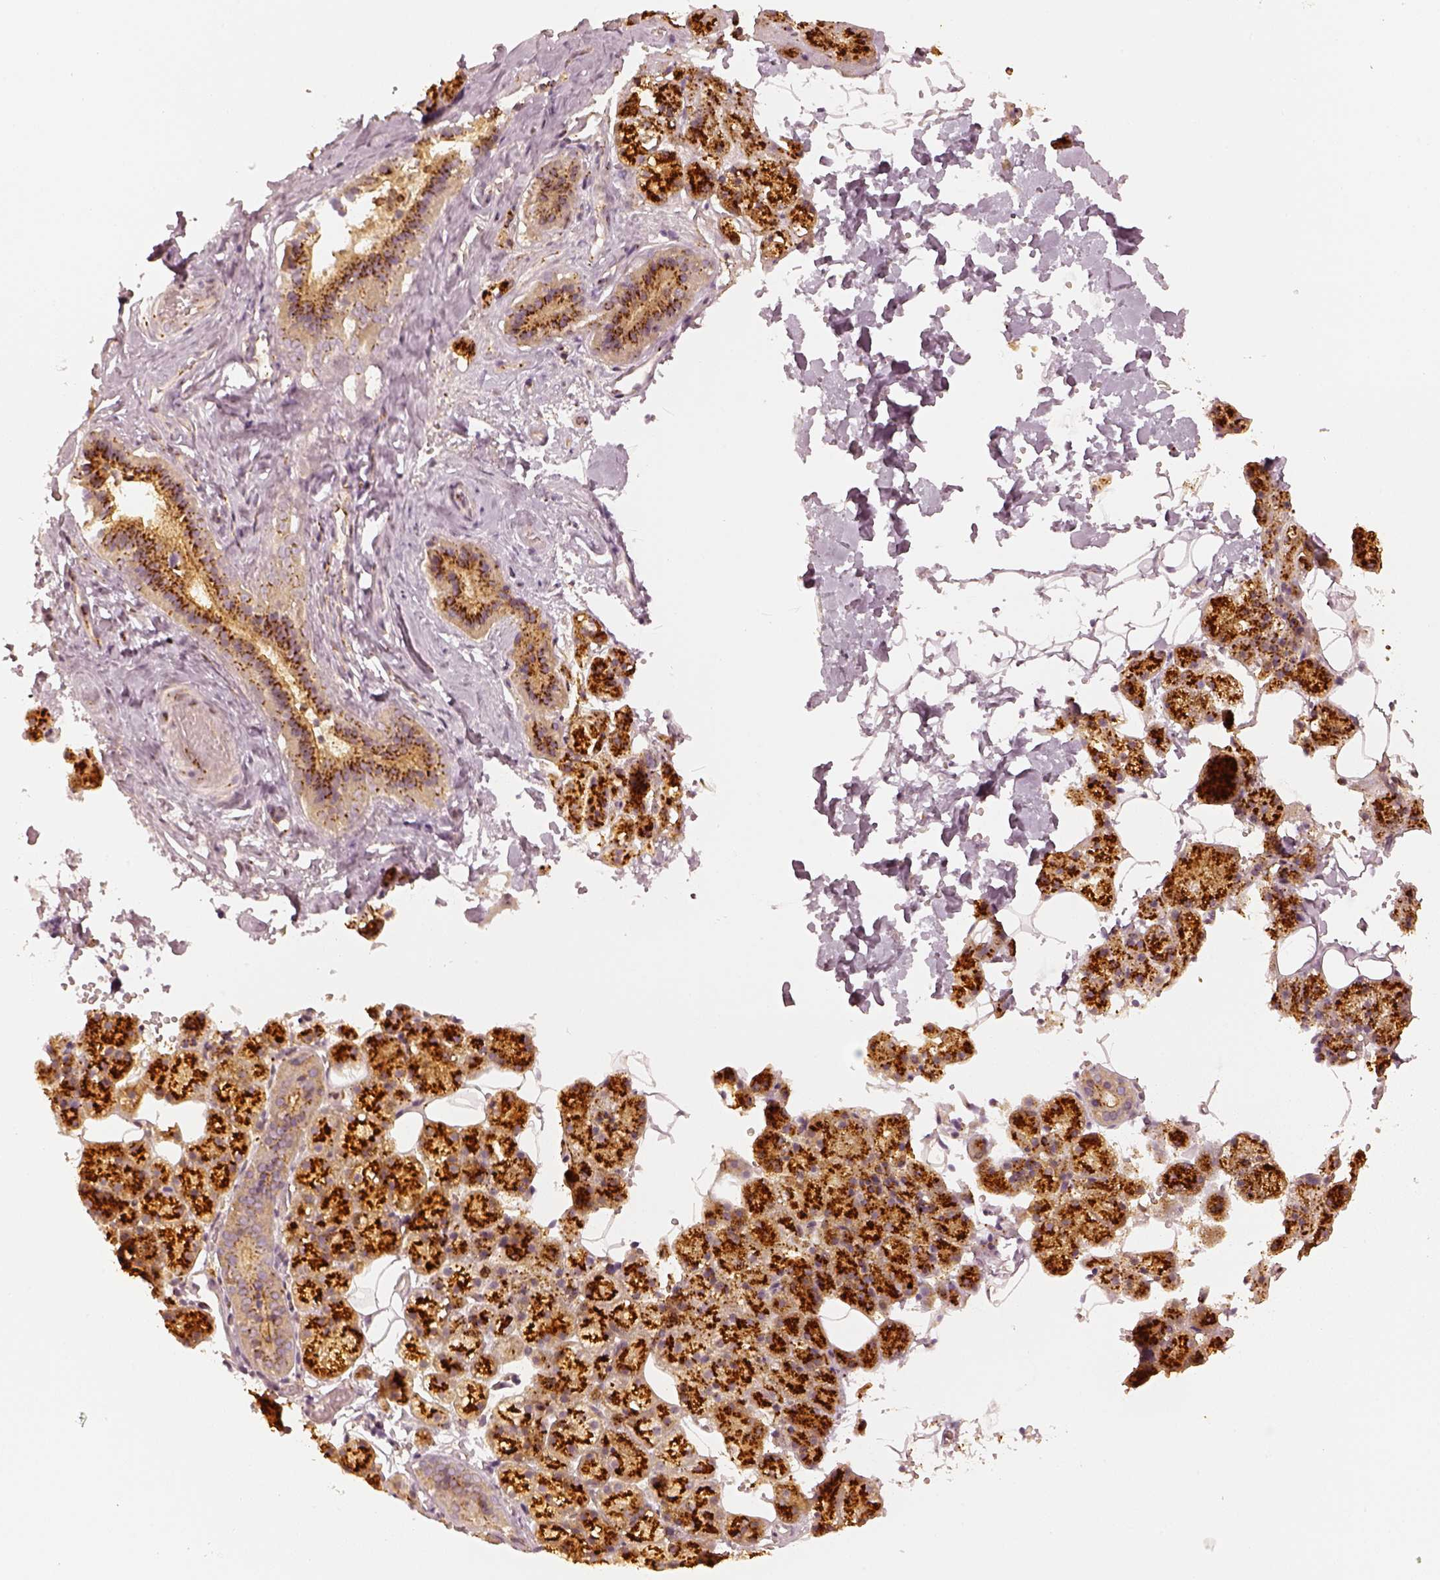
{"staining": {"intensity": "strong", "quantity": ">75%", "location": "cytoplasmic/membranous"}, "tissue": "salivary gland", "cell_type": "Glandular cells", "image_type": "normal", "snomed": [{"axis": "morphology", "description": "Normal tissue, NOS"}, {"axis": "topography", "description": "Salivary gland"}], "caption": "A brown stain highlights strong cytoplasmic/membranous positivity of a protein in glandular cells of unremarkable human salivary gland. (brown staining indicates protein expression, while blue staining denotes nuclei).", "gene": "GORASP2", "patient": {"sex": "male", "age": 38}}